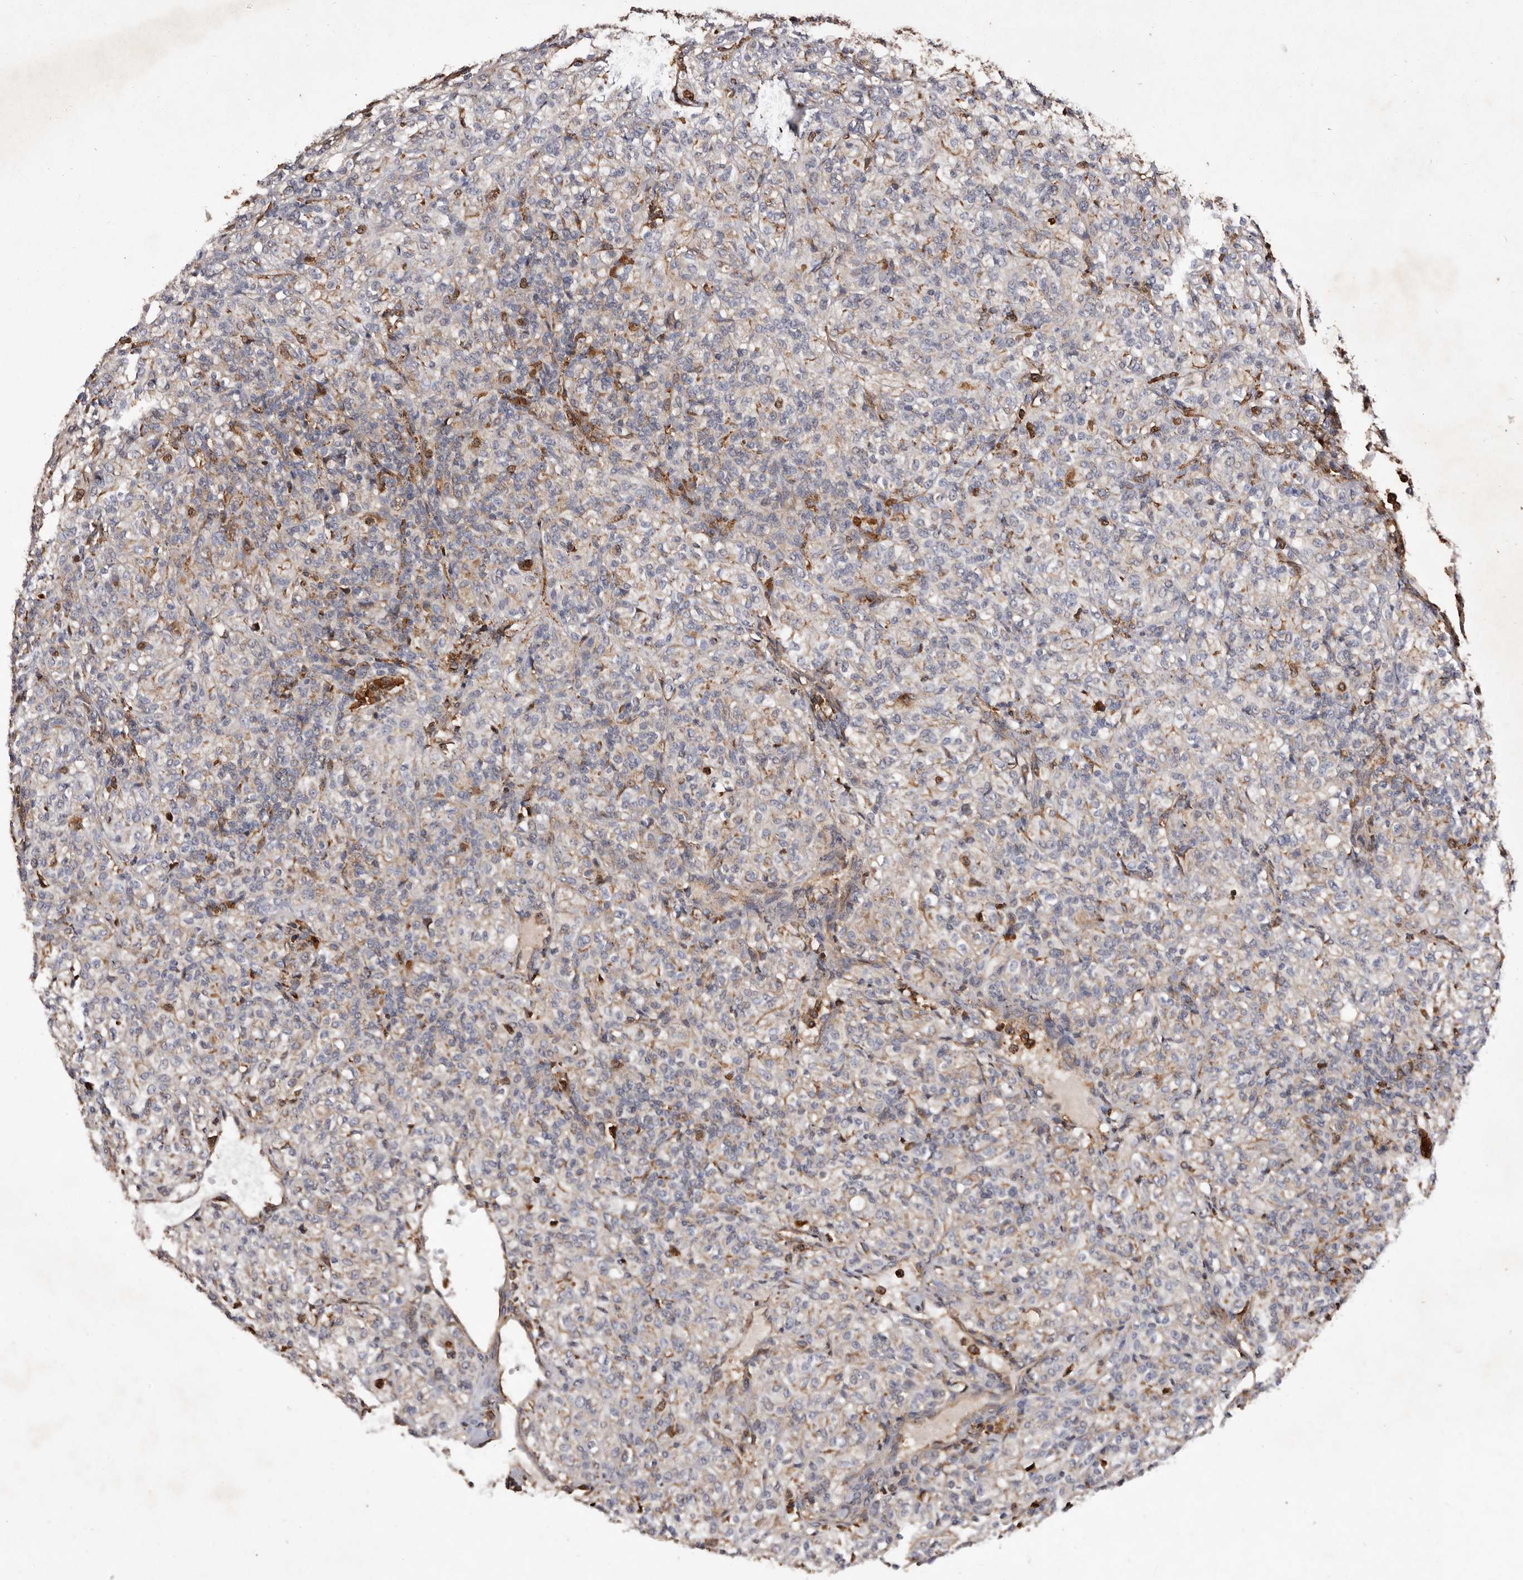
{"staining": {"intensity": "weak", "quantity": "<25%", "location": "cytoplasmic/membranous"}, "tissue": "renal cancer", "cell_type": "Tumor cells", "image_type": "cancer", "snomed": [{"axis": "morphology", "description": "Adenocarcinoma, NOS"}, {"axis": "topography", "description": "Kidney"}], "caption": "There is no significant staining in tumor cells of adenocarcinoma (renal). (Stains: DAB (3,3'-diaminobenzidine) IHC with hematoxylin counter stain, Microscopy: brightfield microscopy at high magnification).", "gene": "COQ8B", "patient": {"sex": "male", "age": 77}}